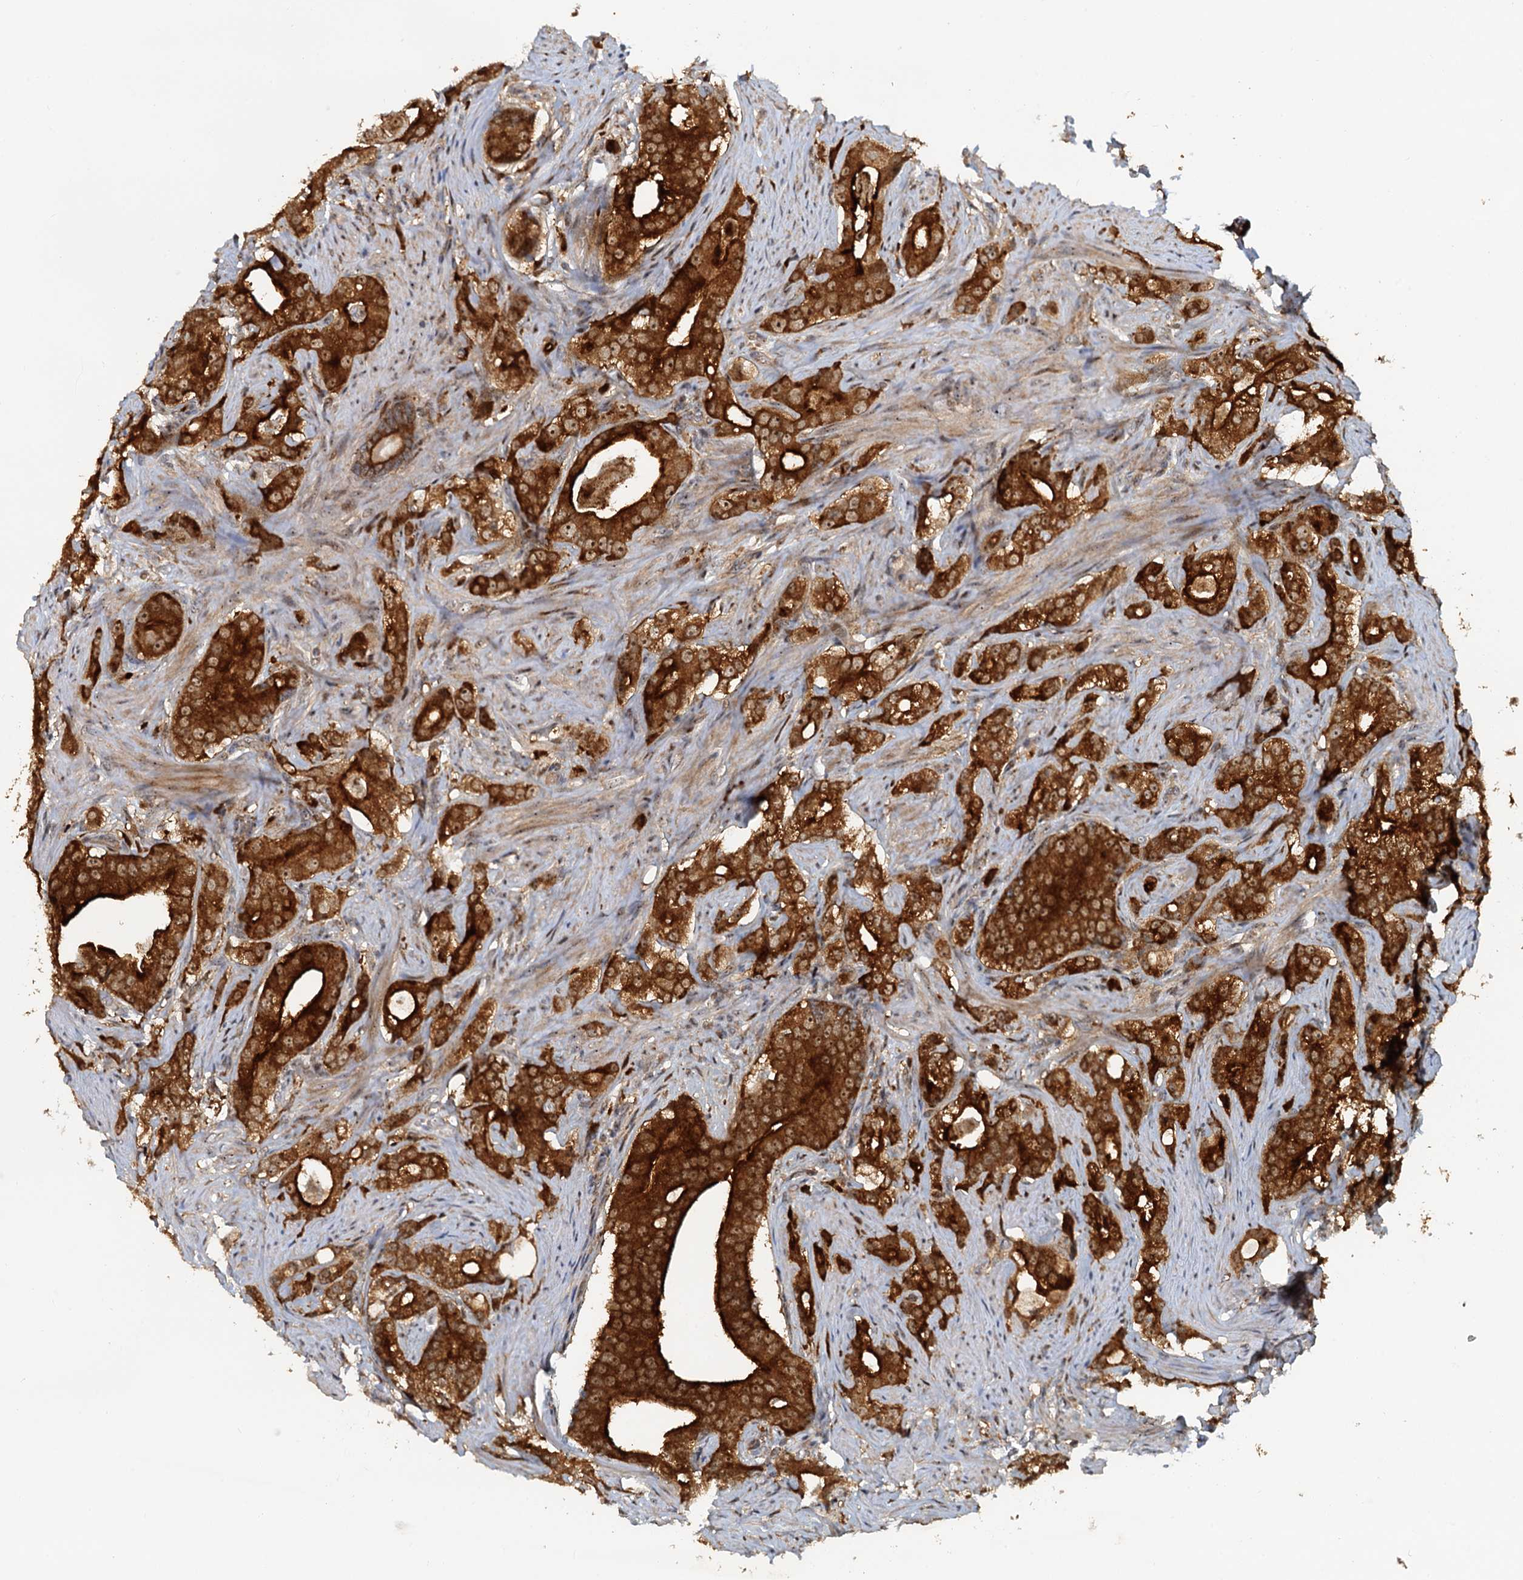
{"staining": {"intensity": "strong", "quantity": ">75%", "location": "cytoplasmic/membranous,nuclear"}, "tissue": "prostate cancer", "cell_type": "Tumor cells", "image_type": "cancer", "snomed": [{"axis": "morphology", "description": "Adenocarcinoma, Low grade"}, {"axis": "topography", "description": "Prostate"}], "caption": "IHC of adenocarcinoma (low-grade) (prostate) exhibits high levels of strong cytoplasmic/membranous and nuclear positivity in about >75% of tumor cells. The staining was performed using DAB, with brown indicating positive protein expression. Nuclei are stained blue with hematoxylin.", "gene": "TOLLIP", "patient": {"sex": "male", "age": 71}}